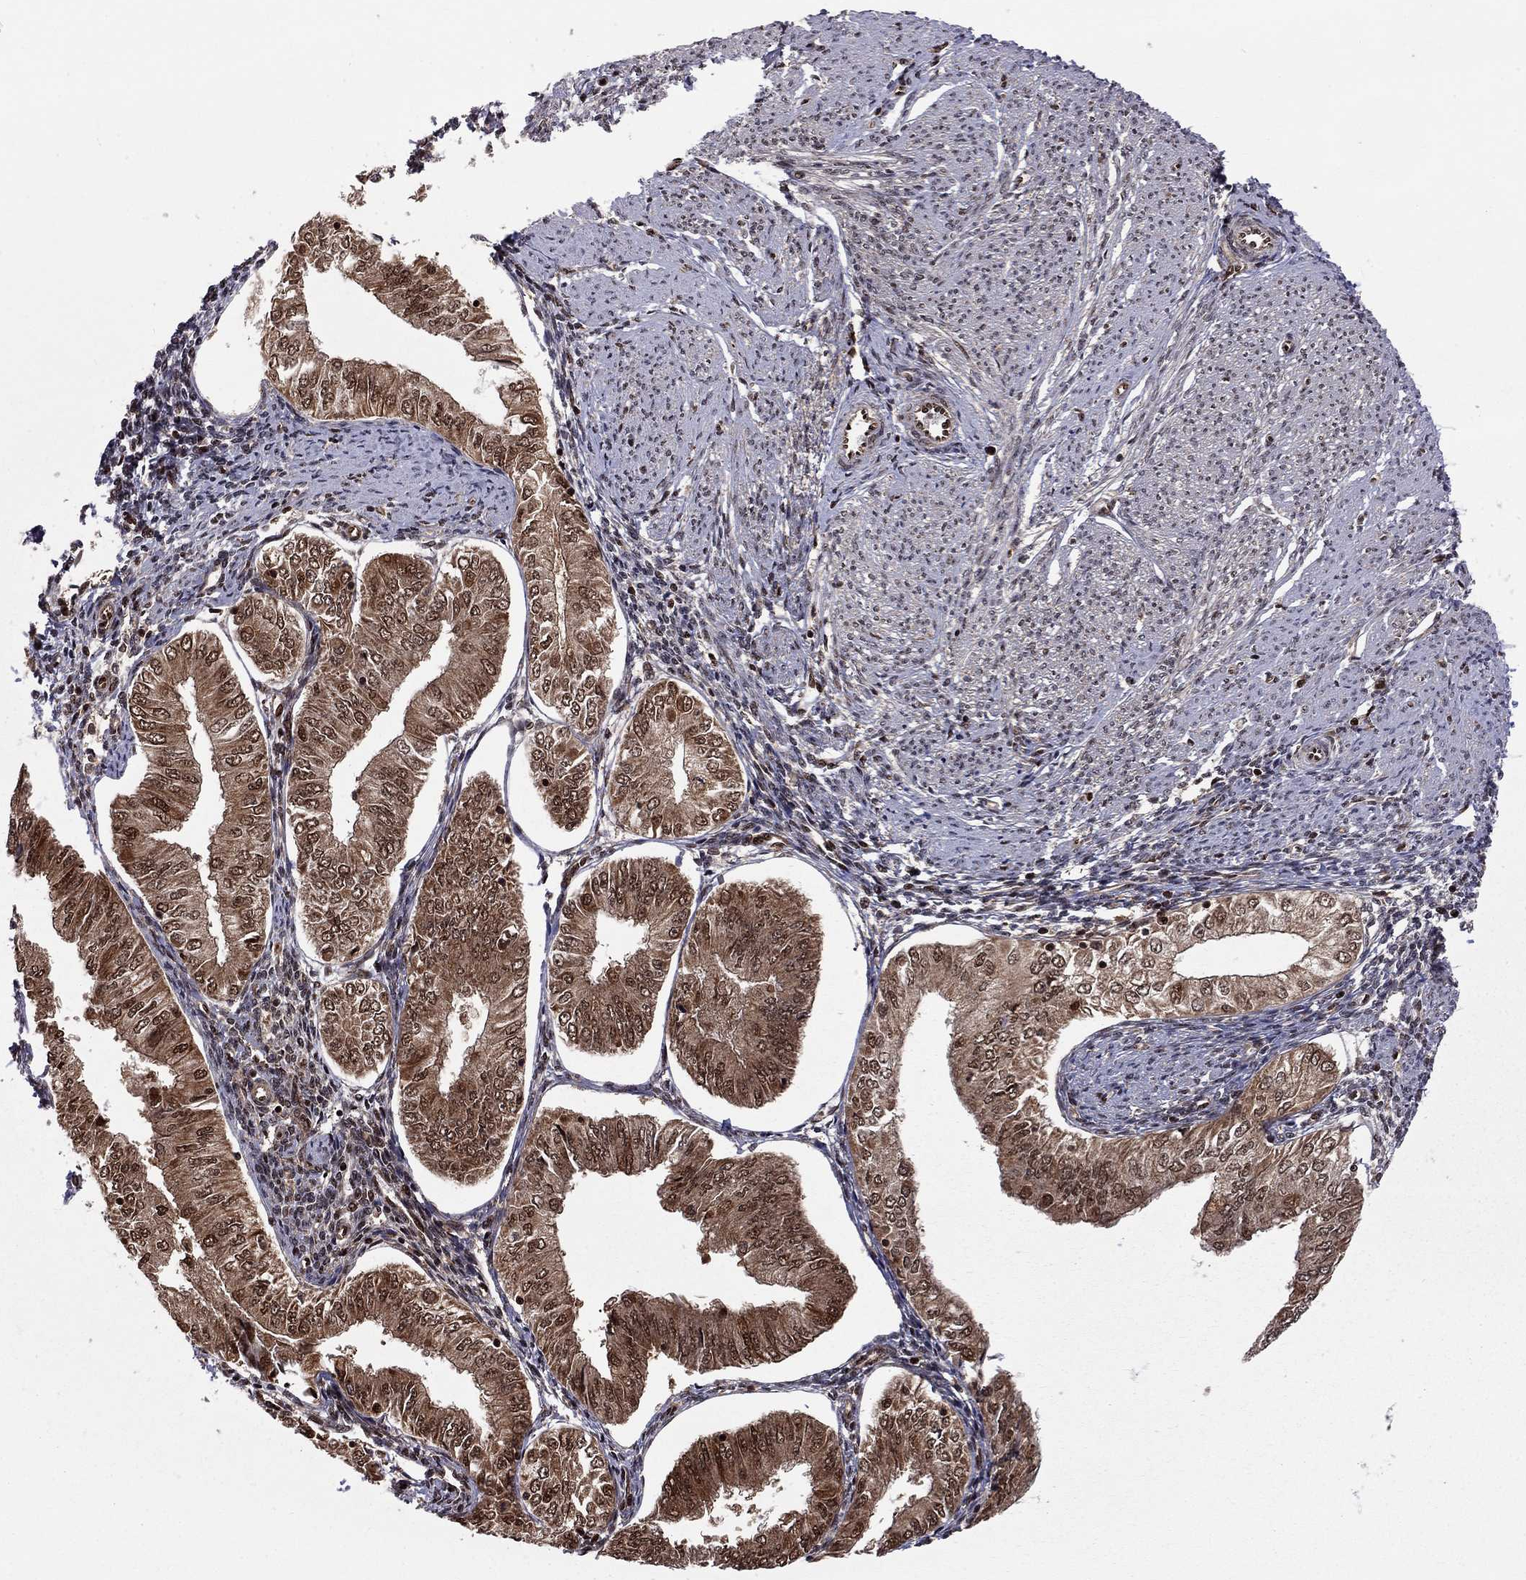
{"staining": {"intensity": "strong", "quantity": "25%-75%", "location": "cytoplasmic/membranous,nuclear"}, "tissue": "endometrial cancer", "cell_type": "Tumor cells", "image_type": "cancer", "snomed": [{"axis": "morphology", "description": "Adenocarcinoma, NOS"}, {"axis": "topography", "description": "Endometrium"}], "caption": "A histopathology image of human endometrial cancer stained for a protein reveals strong cytoplasmic/membranous and nuclear brown staining in tumor cells.", "gene": "ELOB", "patient": {"sex": "female", "age": 53}}